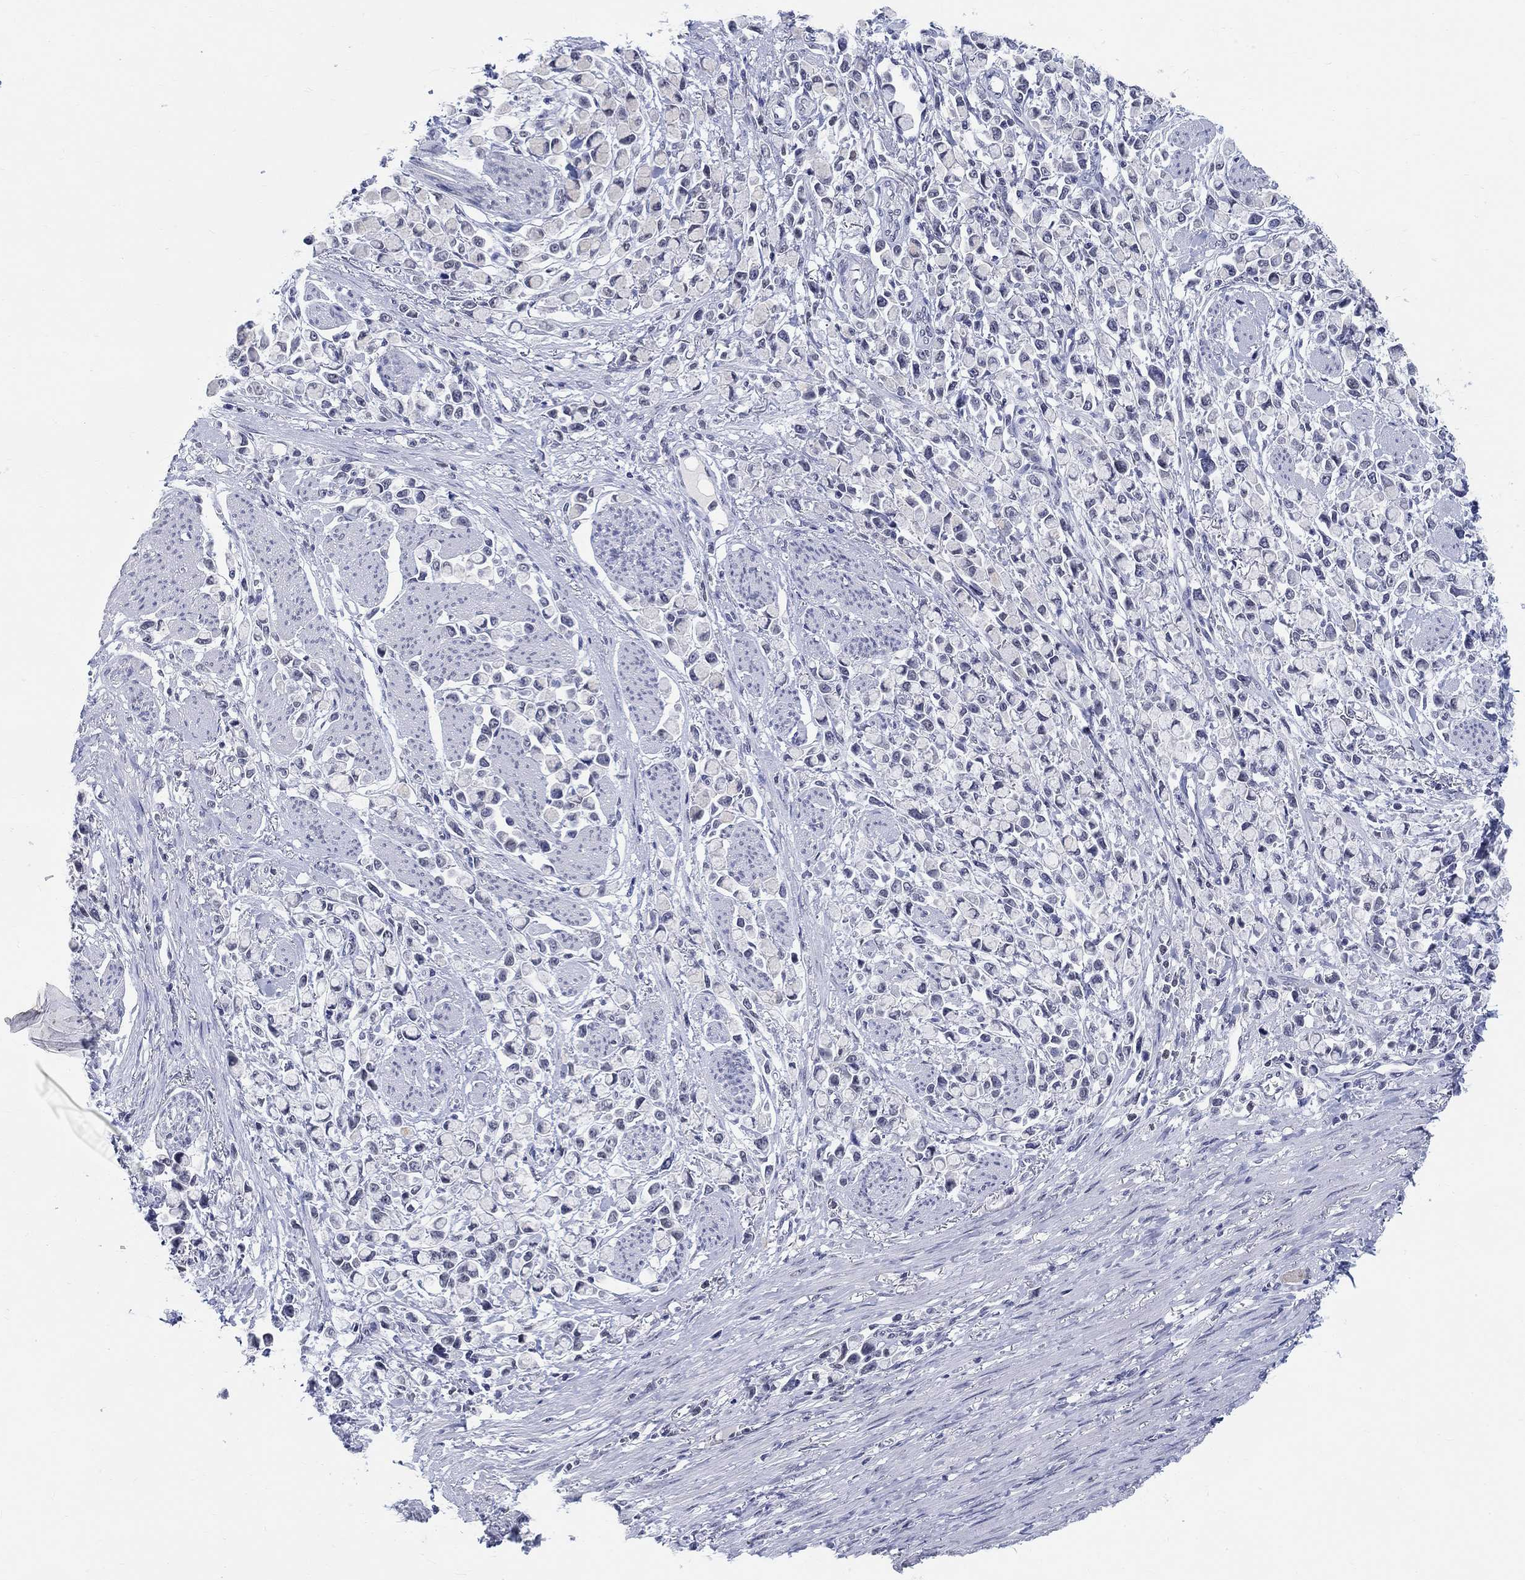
{"staining": {"intensity": "negative", "quantity": "none", "location": "none"}, "tissue": "stomach cancer", "cell_type": "Tumor cells", "image_type": "cancer", "snomed": [{"axis": "morphology", "description": "Adenocarcinoma, NOS"}, {"axis": "topography", "description": "Stomach"}], "caption": "Histopathology image shows no significant protein expression in tumor cells of stomach cancer (adenocarcinoma).", "gene": "ANKS1B", "patient": {"sex": "female", "age": 81}}